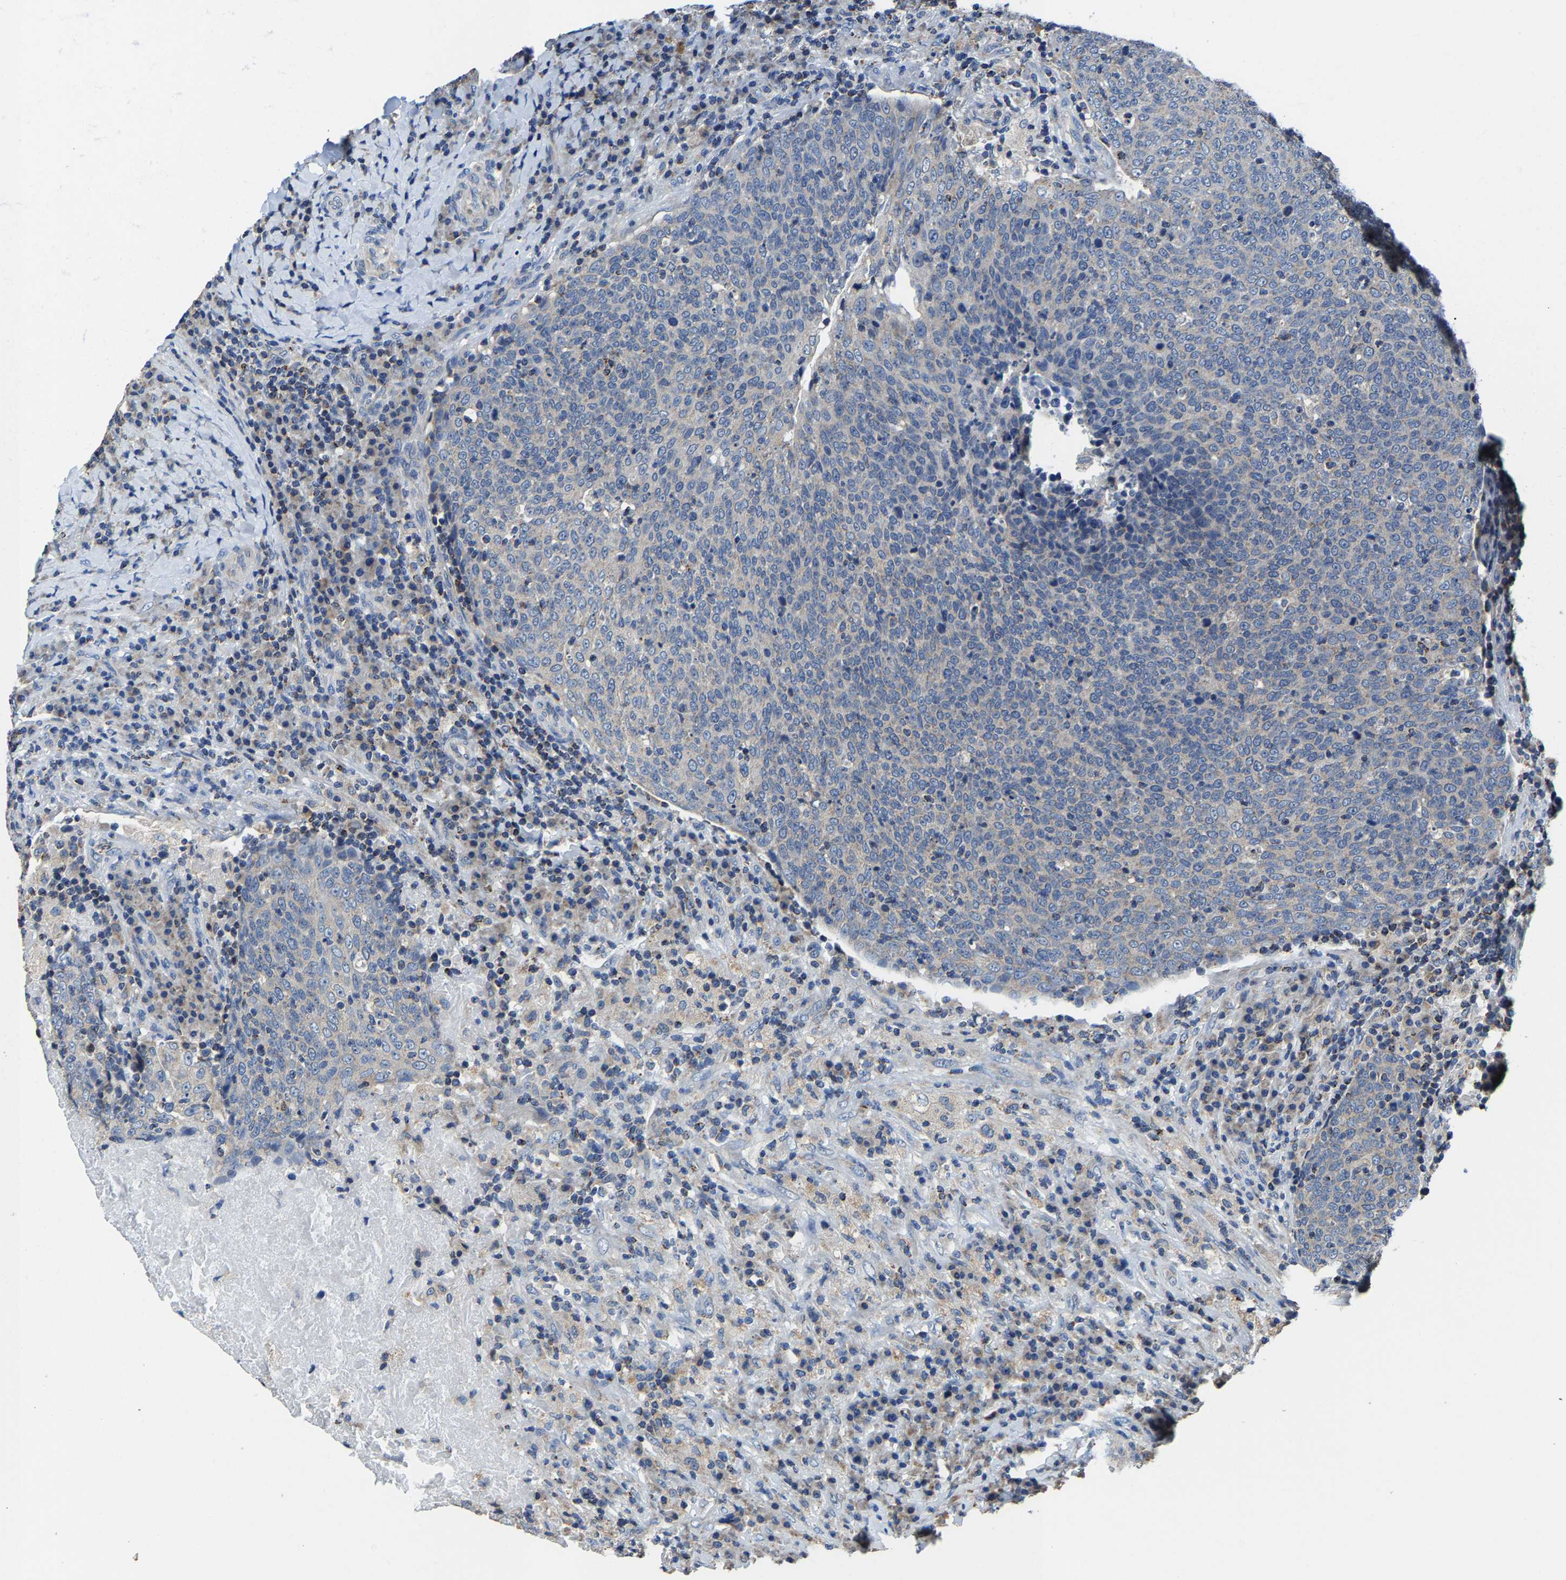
{"staining": {"intensity": "negative", "quantity": "none", "location": "none"}, "tissue": "head and neck cancer", "cell_type": "Tumor cells", "image_type": "cancer", "snomed": [{"axis": "morphology", "description": "Squamous cell carcinoma, NOS"}, {"axis": "morphology", "description": "Squamous cell carcinoma, metastatic, NOS"}, {"axis": "topography", "description": "Lymph node"}, {"axis": "topography", "description": "Head-Neck"}], "caption": "Immunohistochemical staining of metastatic squamous cell carcinoma (head and neck) shows no significant expression in tumor cells. Nuclei are stained in blue.", "gene": "AGK", "patient": {"sex": "male", "age": 62}}